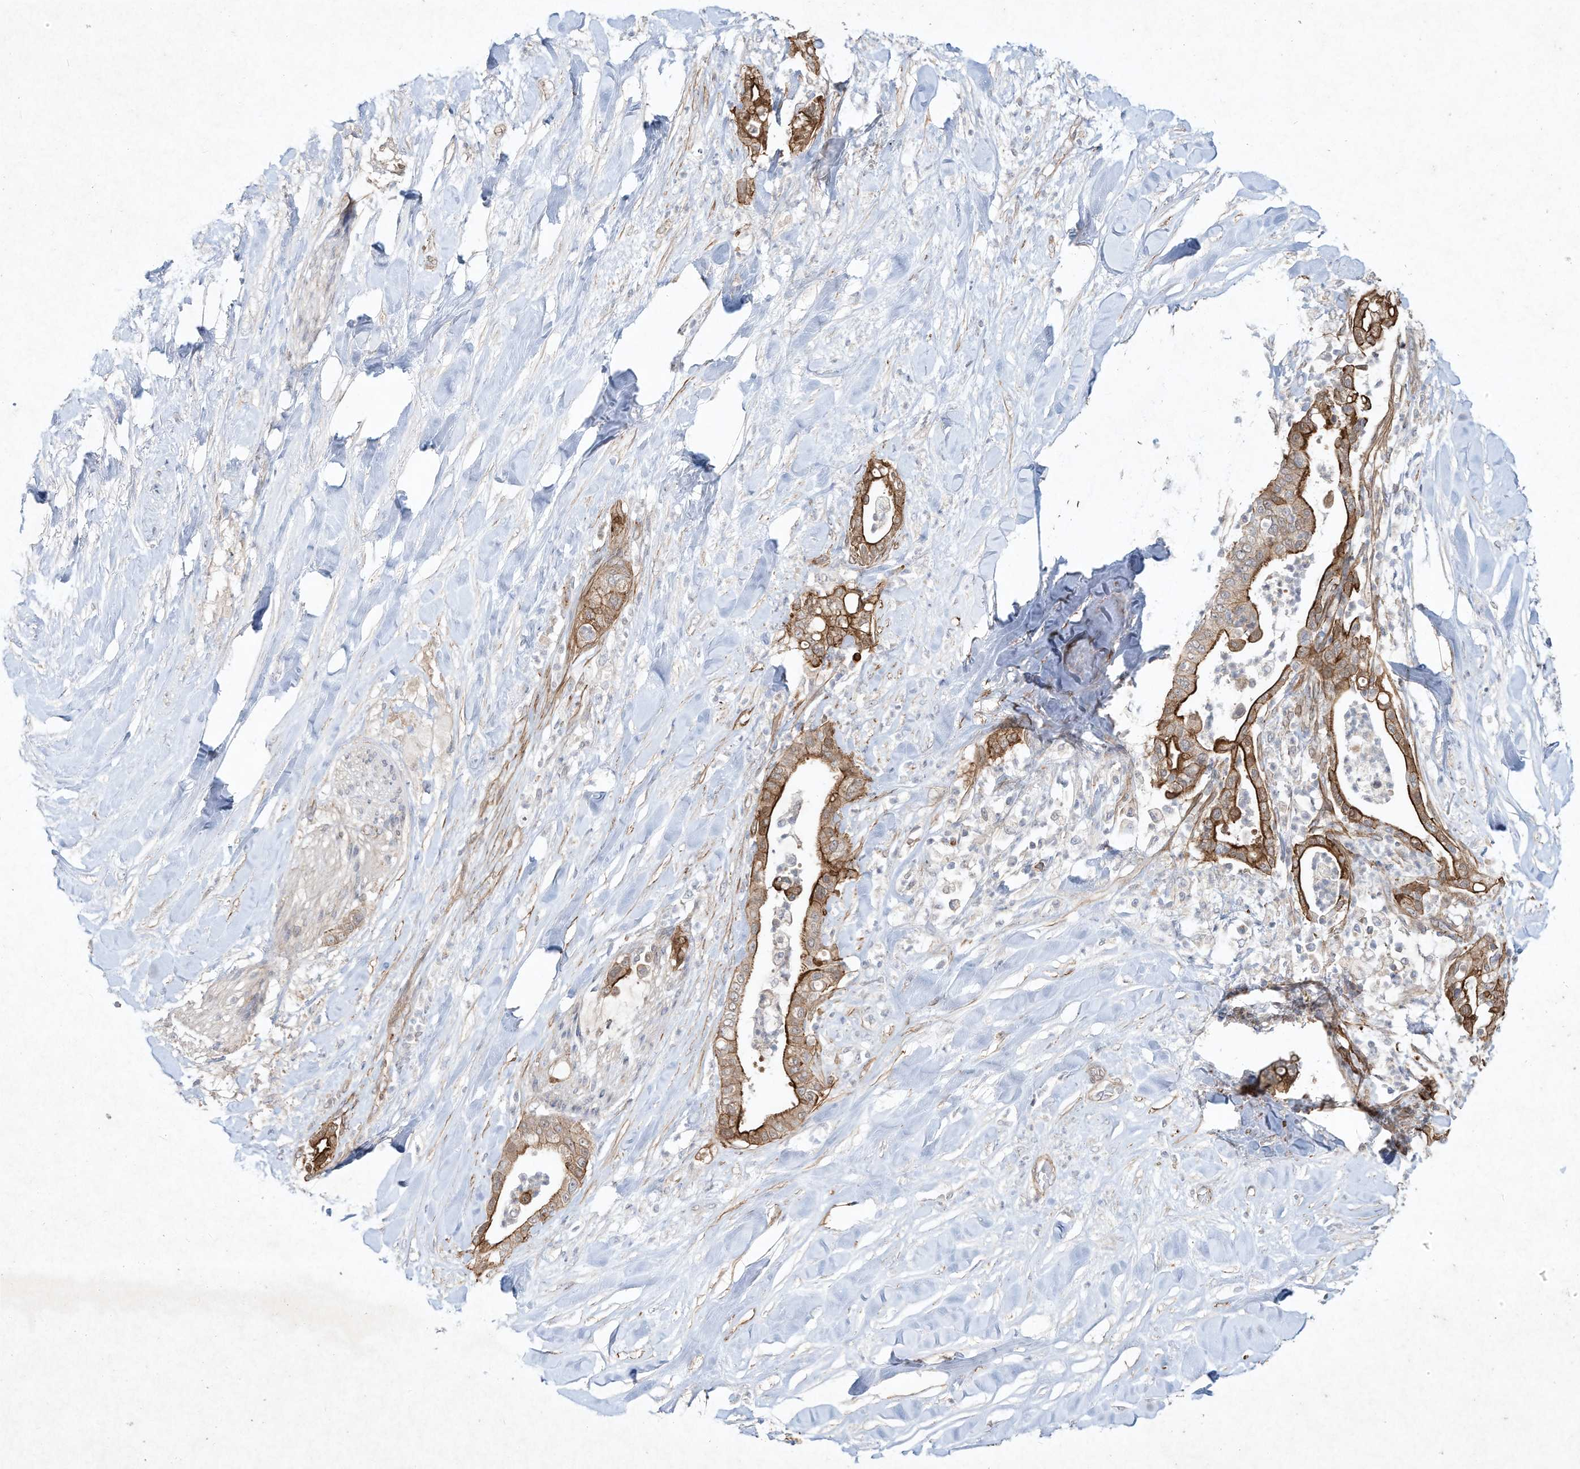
{"staining": {"intensity": "strong", "quantity": "25%-75%", "location": "cytoplasmic/membranous"}, "tissue": "liver cancer", "cell_type": "Tumor cells", "image_type": "cancer", "snomed": [{"axis": "morphology", "description": "Cholangiocarcinoma"}, {"axis": "topography", "description": "Liver"}], "caption": "Immunohistochemical staining of human liver cholangiocarcinoma demonstrates high levels of strong cytoplasmic/membranous staining in about 25%-75% of tumor cells.", "gene": "HTR5A", "patient": {"sex": "female", "age": 54}}